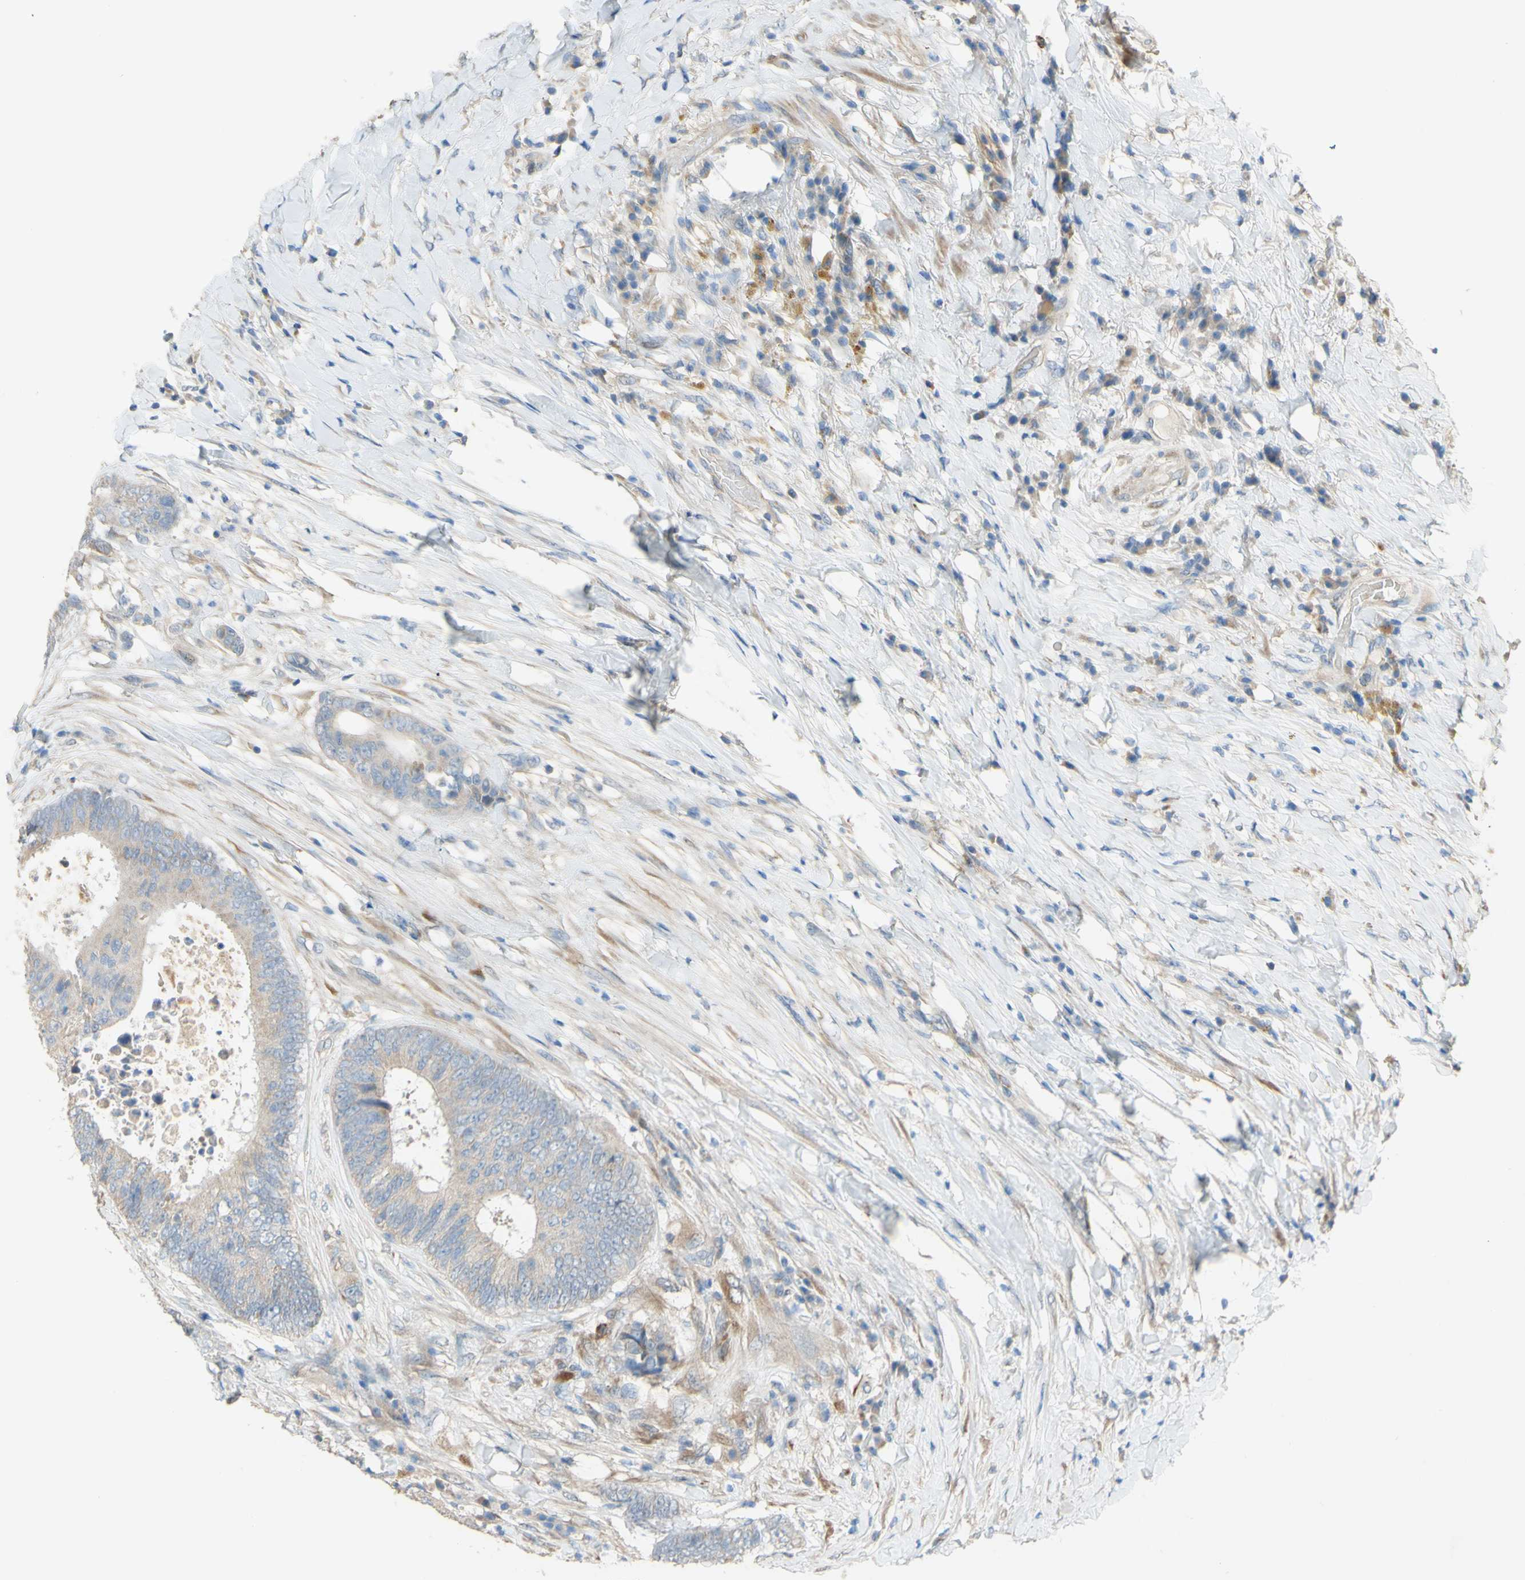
{"staining": {"intensity": "weak", "quantity": ">75%", "location": "cytoplasmic/membranous"}, "tissue": "colorectal cancer", "cell_type": "Tumor cells", "image_type": "cancer", "snomed": [{"axis": "morphology", "description": "Adenocarcinoma, NOS"}, {"axis": "topography", "description": "Rectum"}], "caption": "Protein staining displays weak cytoplasmic/membranous expression in approximately >75% of tumor cells in colorectal cancer (adenocarcinoma). (IHC, brightfield microscopy, high magnification).", "gene": "DKK3", "patient": {"sex": "male", "age": 72}}